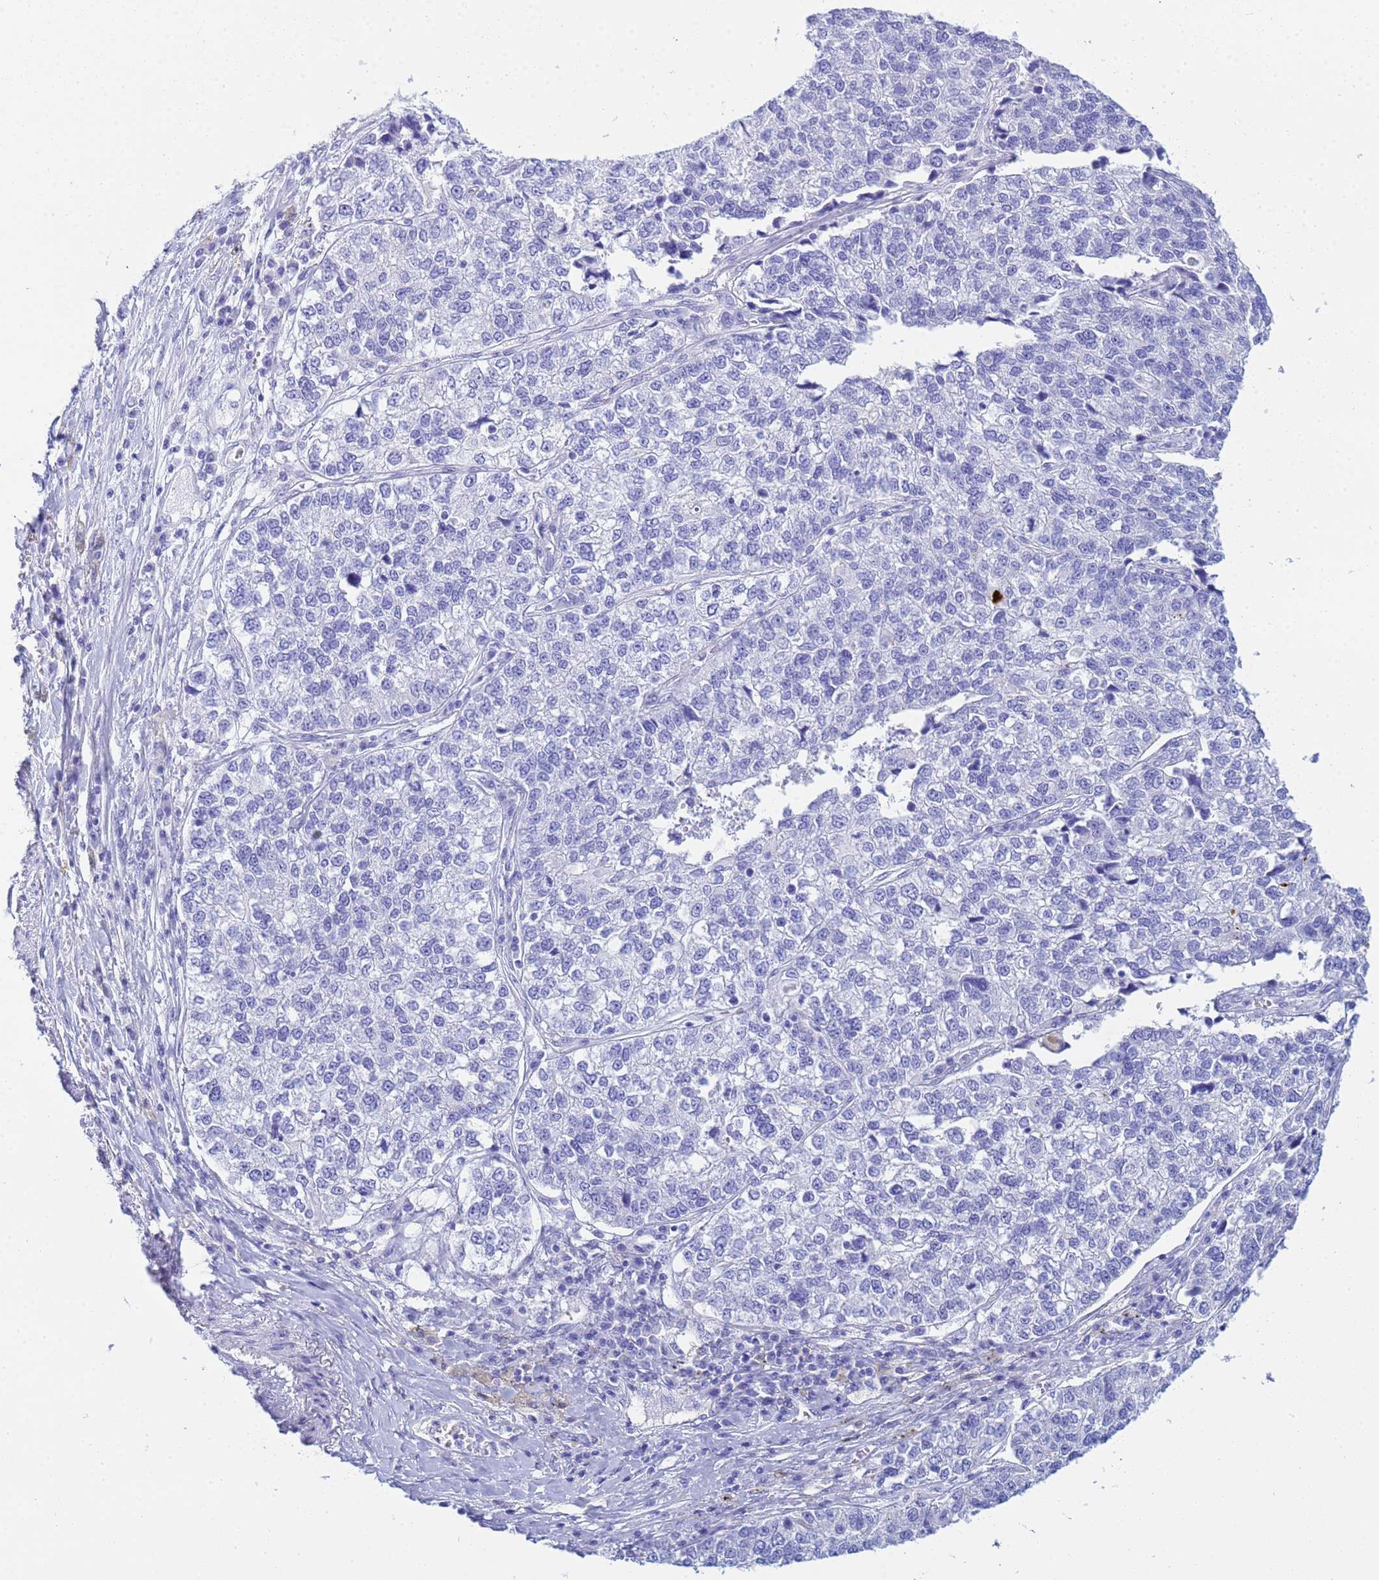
{"staining": {"intensity": "negative", "quantity": "none", "location": "none"}, "tissue": "lung cancer", "cell_type": "Tumor cells", "image_type": "cancer", "snomed": [{"axis": "morphology", "description": "Adenocarcinoma, NOS"}, {"axis": "topography", "description": "Lung"}], "caption": "The IHC image has no significant positivity in tumor cells of lung cancer (adenocarcinoma) tissue. Nuclei are stained in blue.", "gene": "AQP12A", "patient": {"sex": "male", "age": 49}}